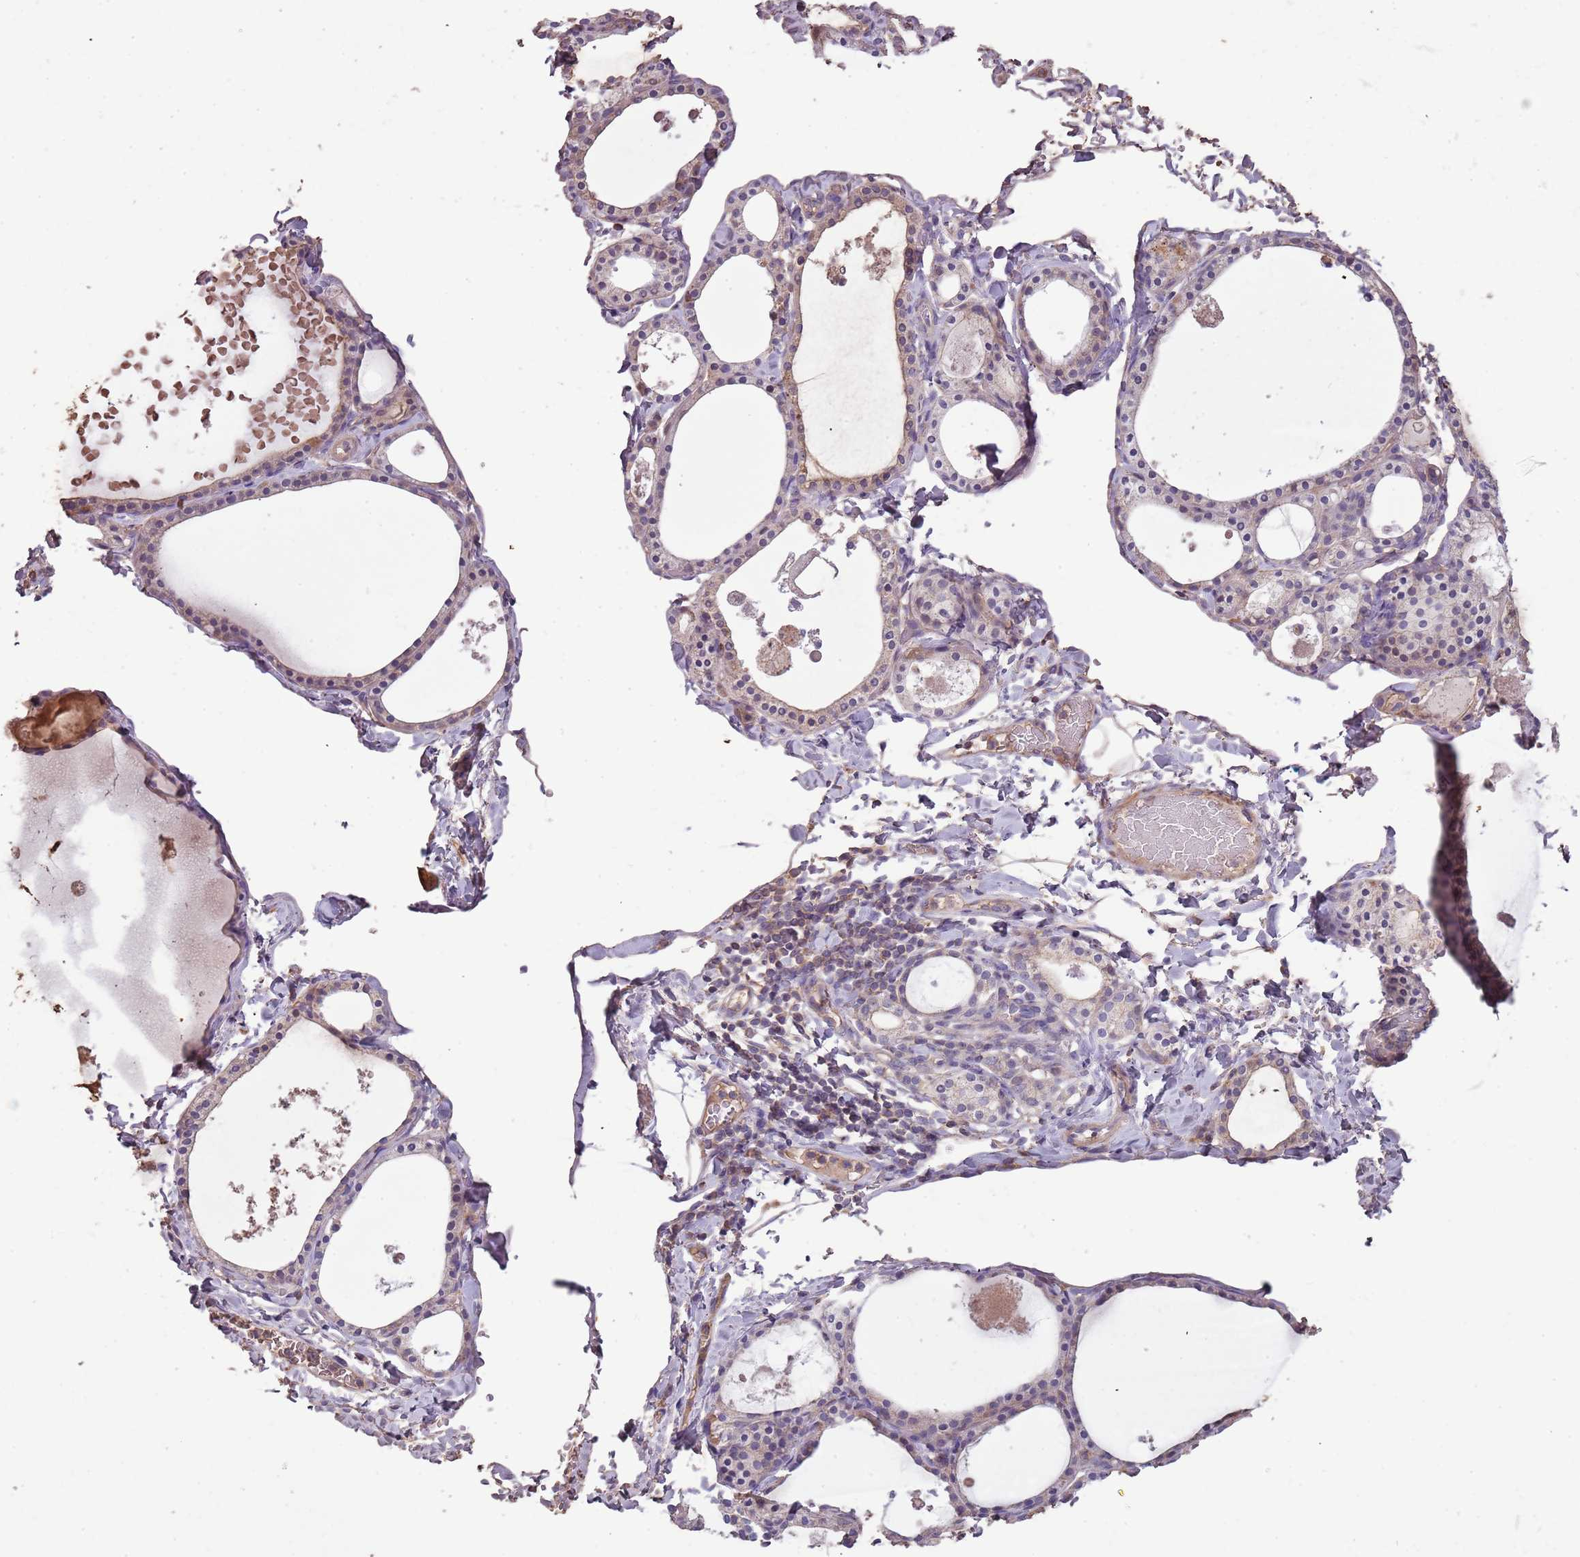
{"staining": {"intensity": "weak", "quantity": "<25%", "location": "cytoplasmic/membranous"}, "tissue": "thyroid gland", "cell_type": "Glandular cells", "image_type": "normal", "snomed": [{"axis": "morphology", "description": "Normal tissue, NOS"}, {"axis": "topography", "description": "Thyroid gland"}], "caption": "Glandular cells are negative for protein expression in benign human thyroid gland. (Immunohistochemistry, brightfield microscopy, high magnification).", "gene": "FECH", "patient": {"sex": "male", "age": 56}}